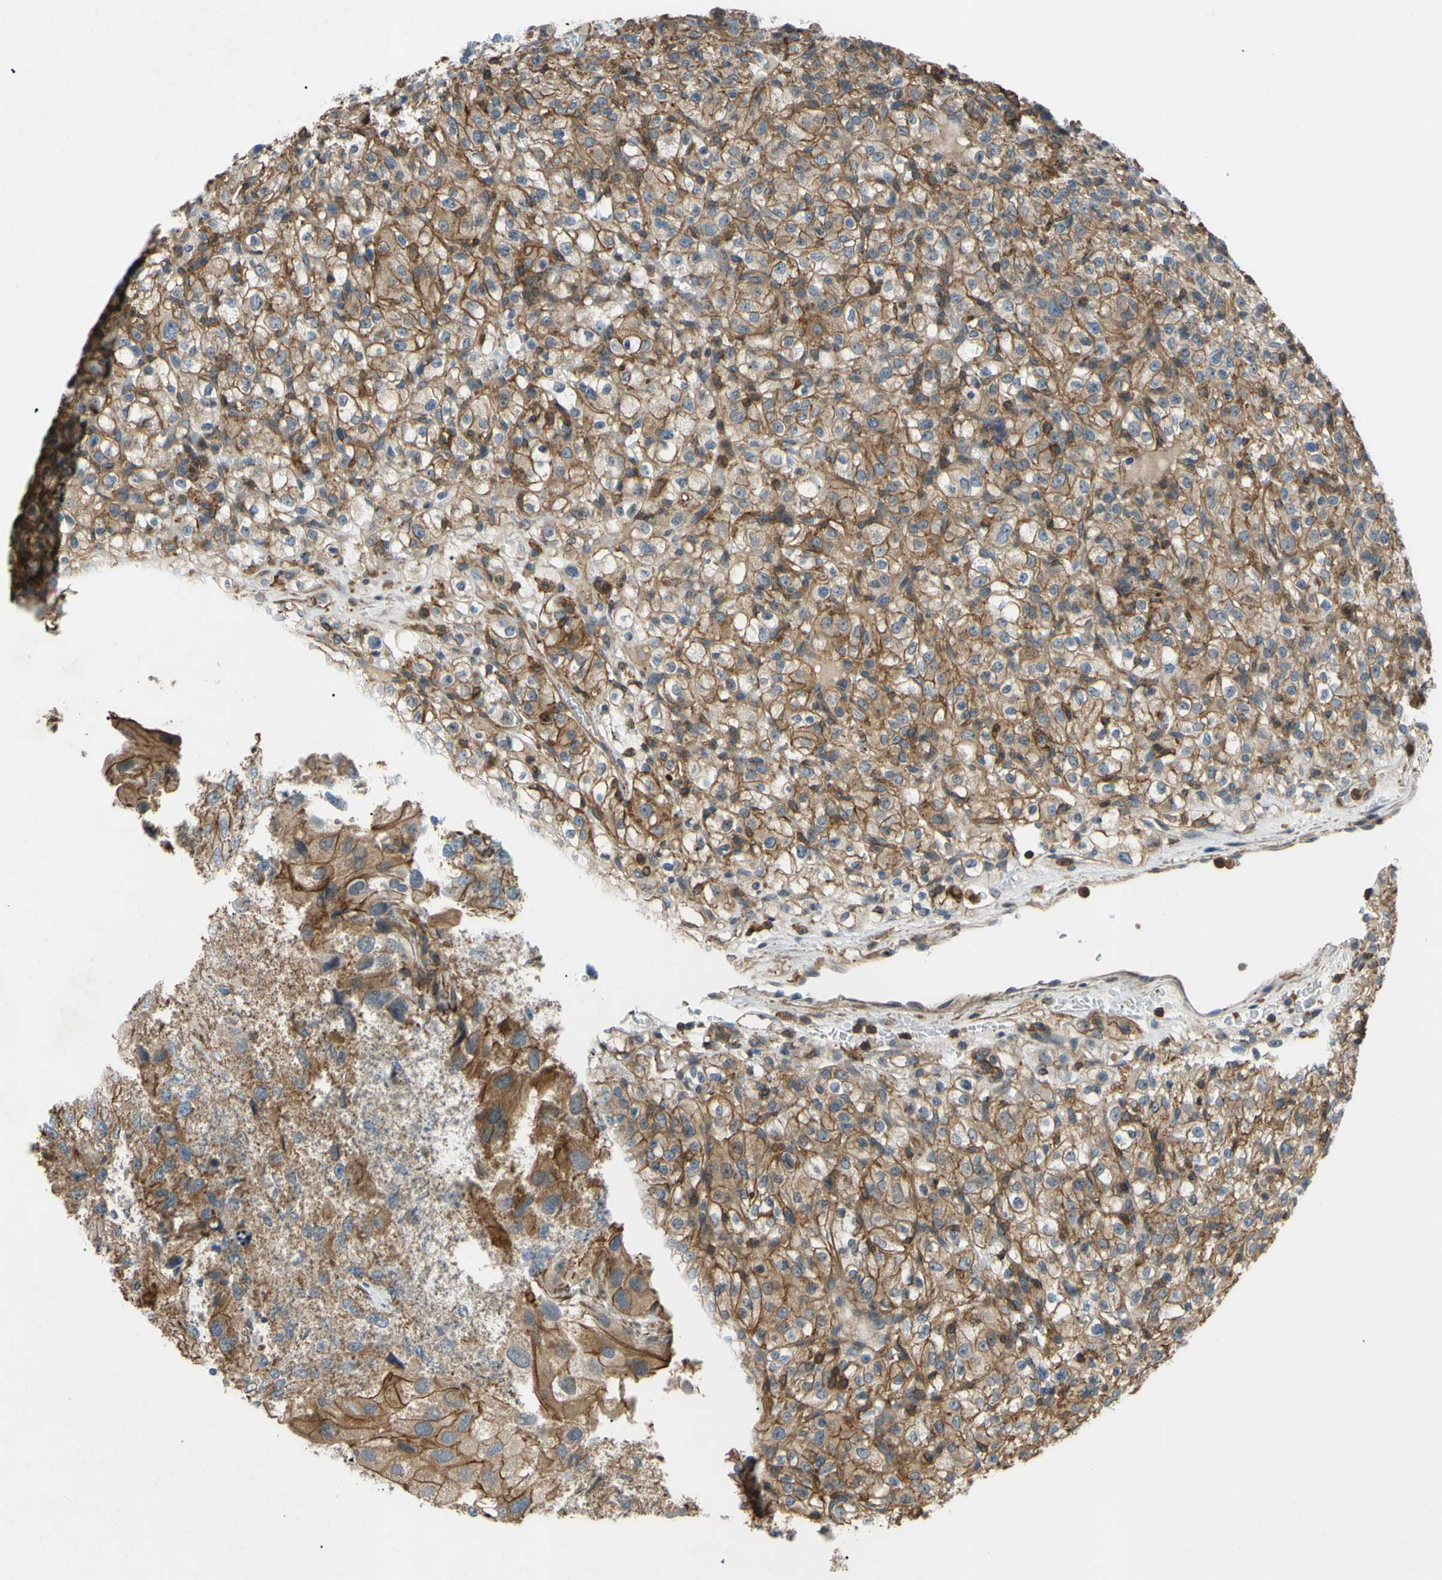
{"staining": {"intensity": "moderate", "quantity": ">75%", "location": "cytoplasmic/membranous"}, "tissue": "renal cancer", "cell_type": "Tumor cells", "image_type": "cancer", "snomed": [{"axis": "morphology", "description": "Normal tissue, NOS"}, {"axis": "morphology", "description": "Adenocarcinoma, NOS"}, {"axis": "topography", "description": "Kidney"}], "caption": "Protein expression analysis of renal cancer displays moderate cytoplasmic/membranous positivity in approximately >75% of tumor cells. (brown staining indicates protein expression, while blue staining denotes nuclei).", "gene": "ADD3", "patient": {"sex": "female", "age": 72}}